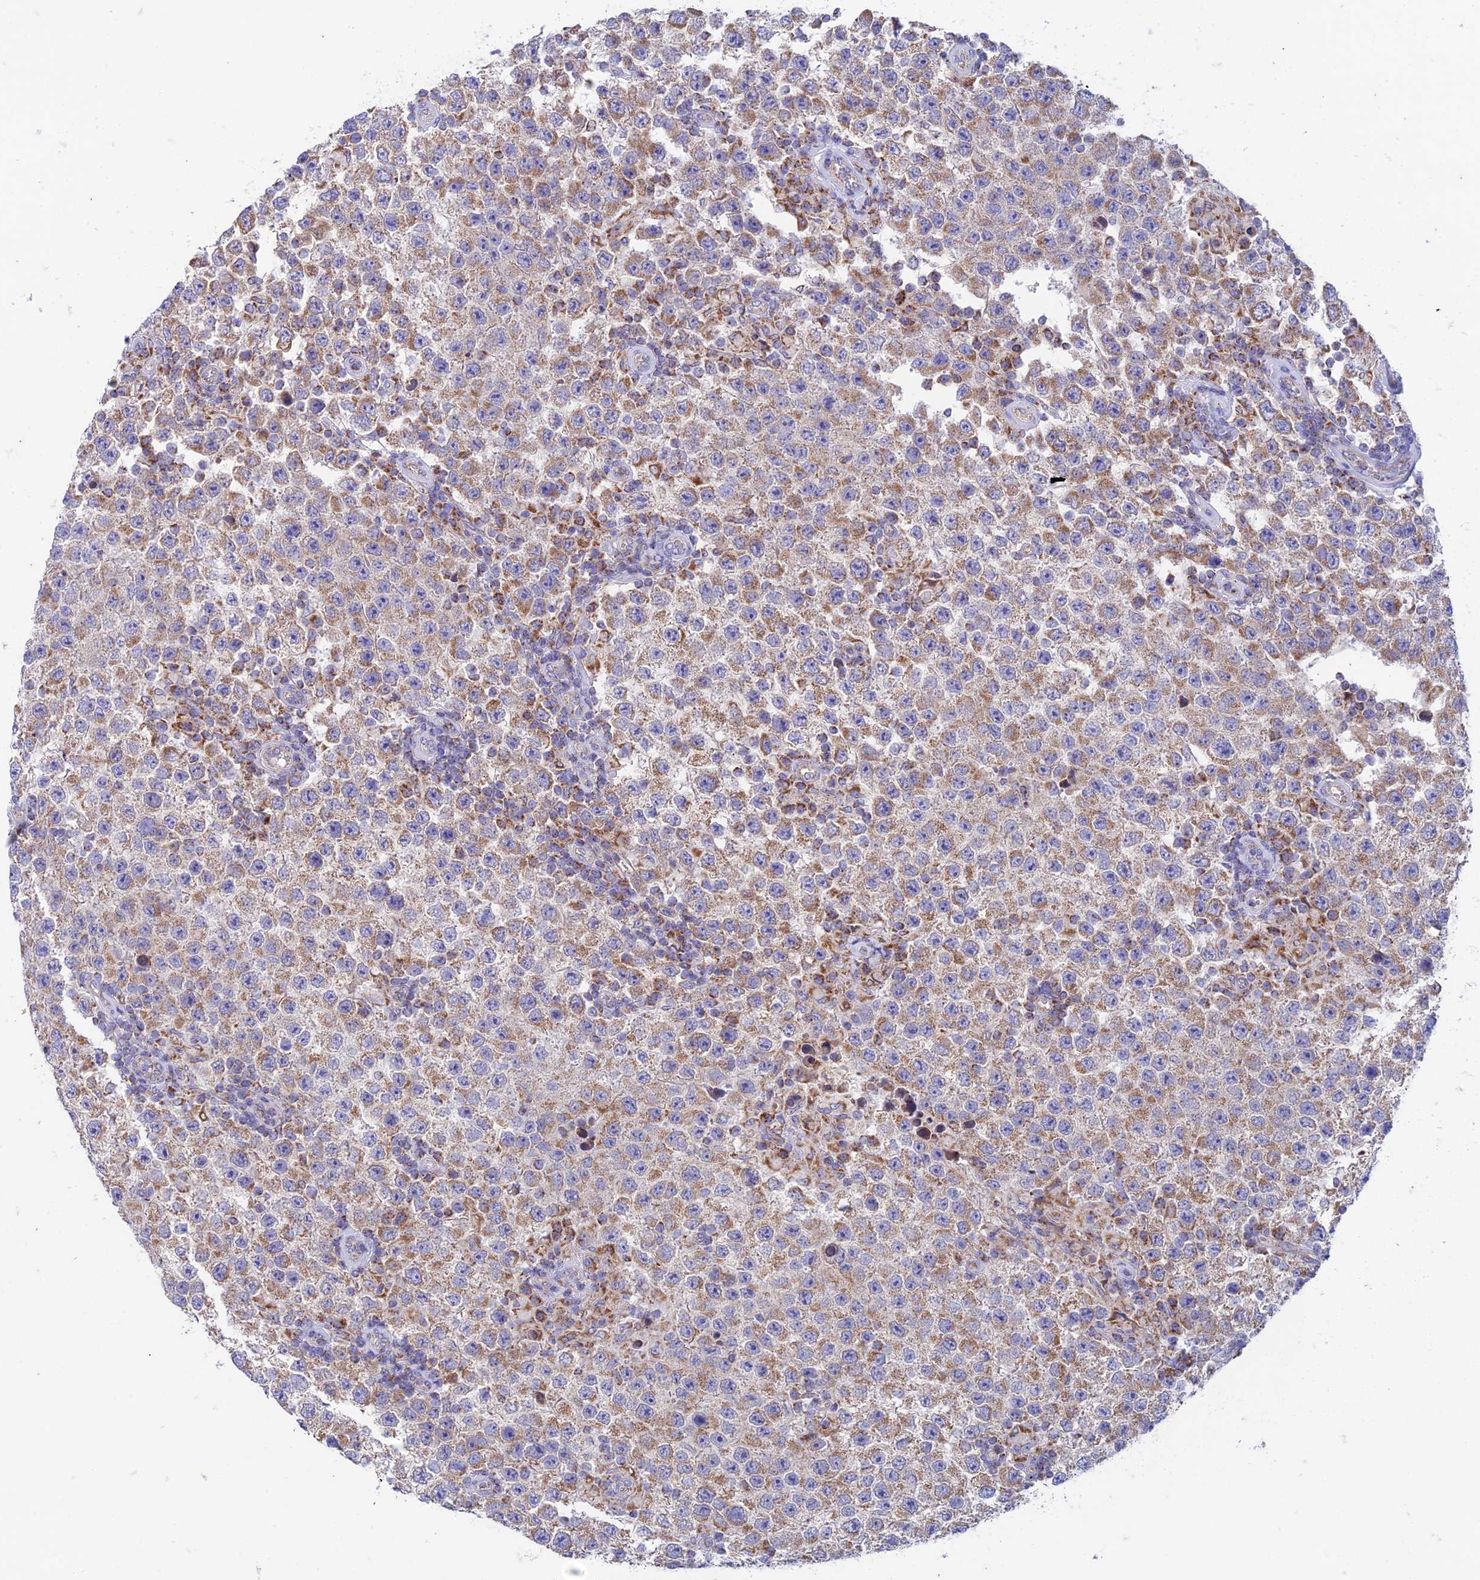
{"staining": {"intensity": "moderate", "quantity": ">75%", "location": "cytoplasmic/membranous"}, "tissue": "testis cancer", "cell_type": "Tumor cells", "image_type": "cancer", "snomed": [{"axis": "morphology", "description": "Normal tissue, NOS"}, {"axis": "morphology", "description": "Urothelial carcinoma, High grade"}, {"axis": "morphology", "description": "Seminoma, NOS"}, {"axis": "morphology", "description": "Carcinoma, Embryonal, NOS"}, {"axis": "topography", "description": "Urinary bladder"}, {"axis": "topography", "description": "Testis"}], "caption": "Protein staining exhibits moderate cytoplasmic/membranous expression in about >75% of tumor cells in testis embryonal carcinoma.", "gene": "ZNF181", "patient": {"sex": "male", "age": 41}}